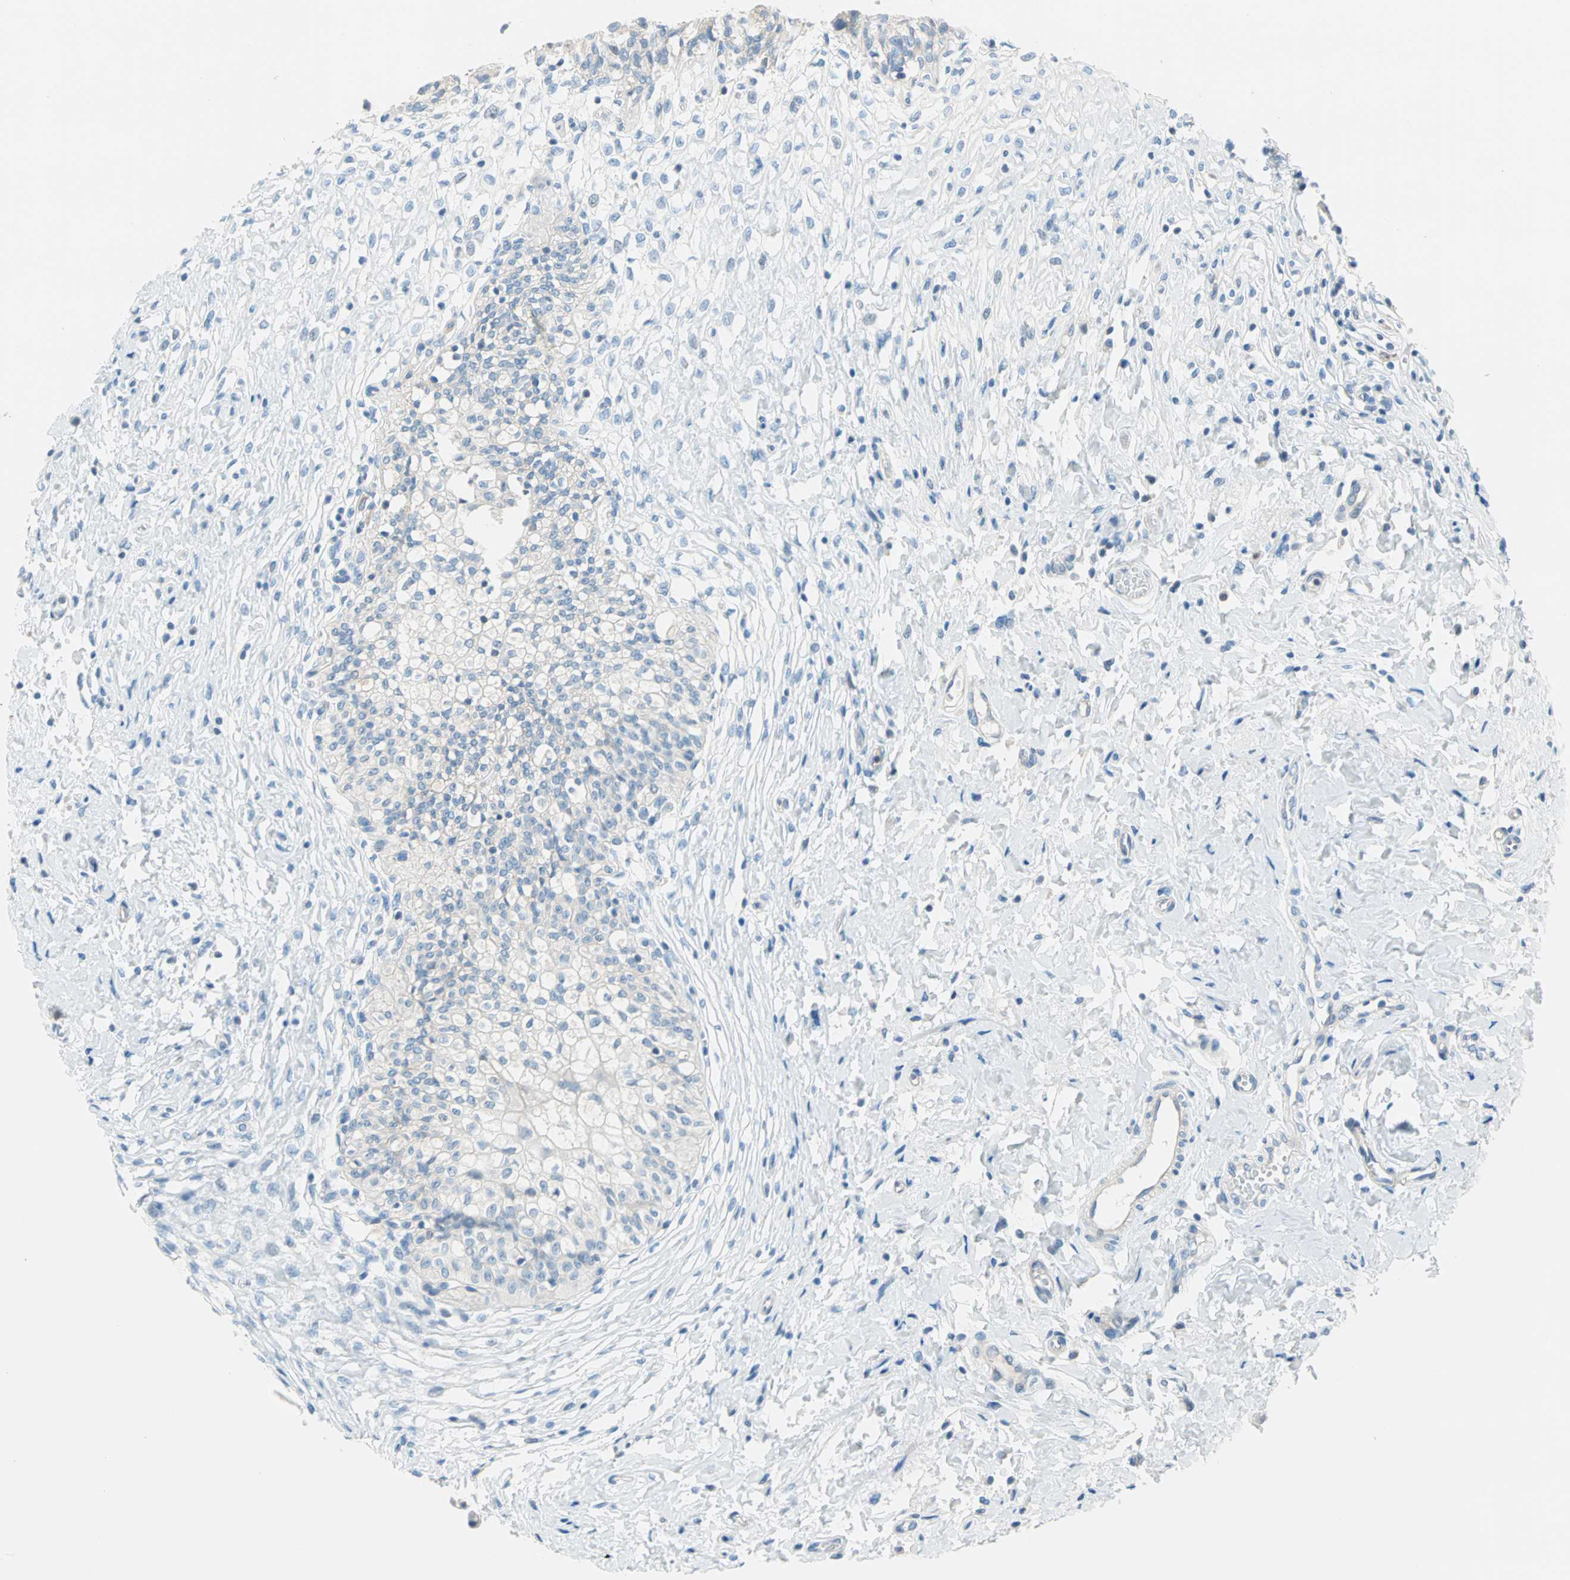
{"staining": {"intensity": "weak", "quantity": "<25%", "location": "cytoplasmic/membranous"}, "tissue": "urinary bladder", "cell_type": "Urothelial cells", "image_type": "normal", "snomed": [{"axis": "morphology", "description": "Normal tissue, NOS"}, {"axis": "morphology", "description": "Inflammation, NOS"}, {"axis": "topography", "description": "Urinary bladder"}], "caption": "This is a micrograph of immunohistochemistry (IHC) staining of benign urinary bladder, which shows no positivity in urothelial cells.", "gene": "TMEM163", "patient": {"sex": "female", "age": 80}}